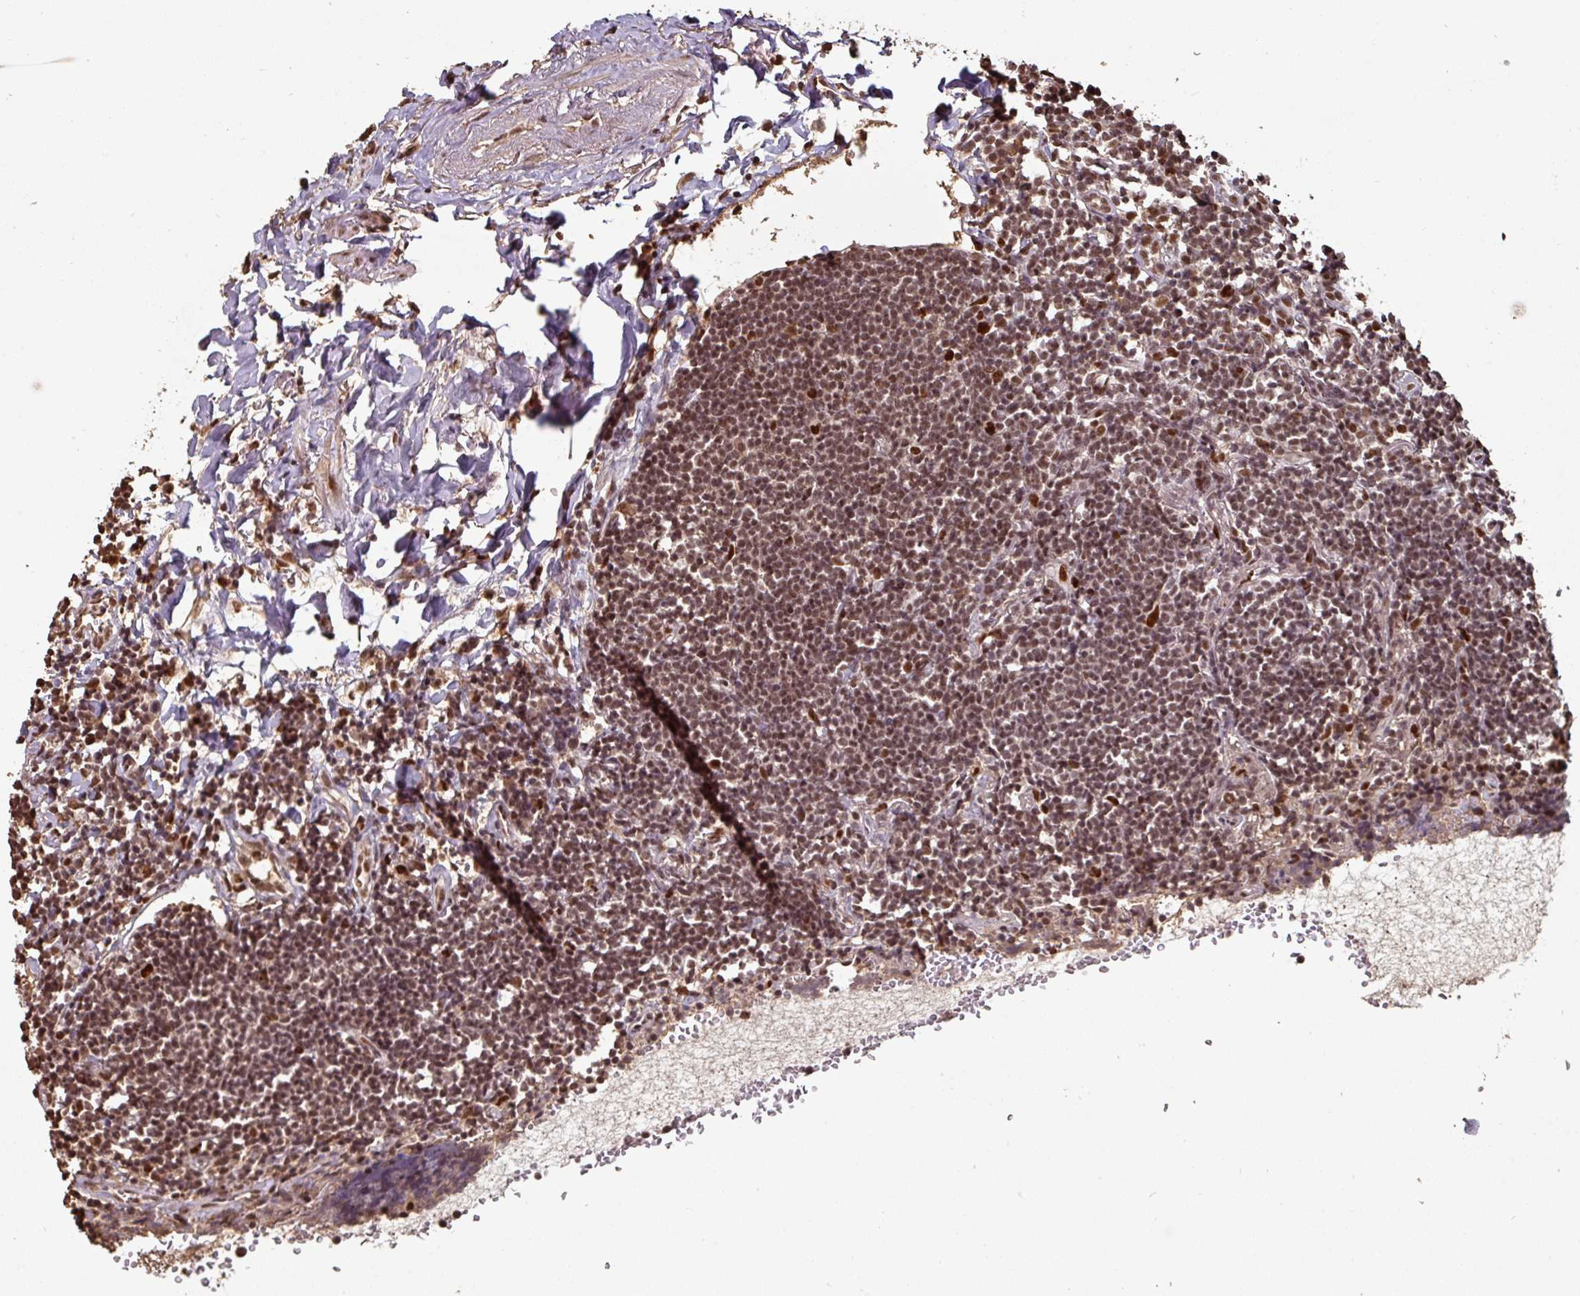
{"staining": {"intensity": "strong", "quantity": ">75%", "location": "nuclear"}, "tissue": "lymphoma", "cell_type": "Tumor cells", "image_type": "cancer", "snomed": [{"axis": "morphology", "description": "Malignant lymphoma, non-Hodgkin's type, Low grade"}, {"axis": "topography", "description": "Lung"}], "caption": "Lymphoma stained with DAB IHC displays high levels of strong nuclear staining in approximately >75% of tumor cells. (IHC, brightfield microscopy, high magnification).", "gene": "POLD1", "patient": {"sex": "female", "age": 71}}